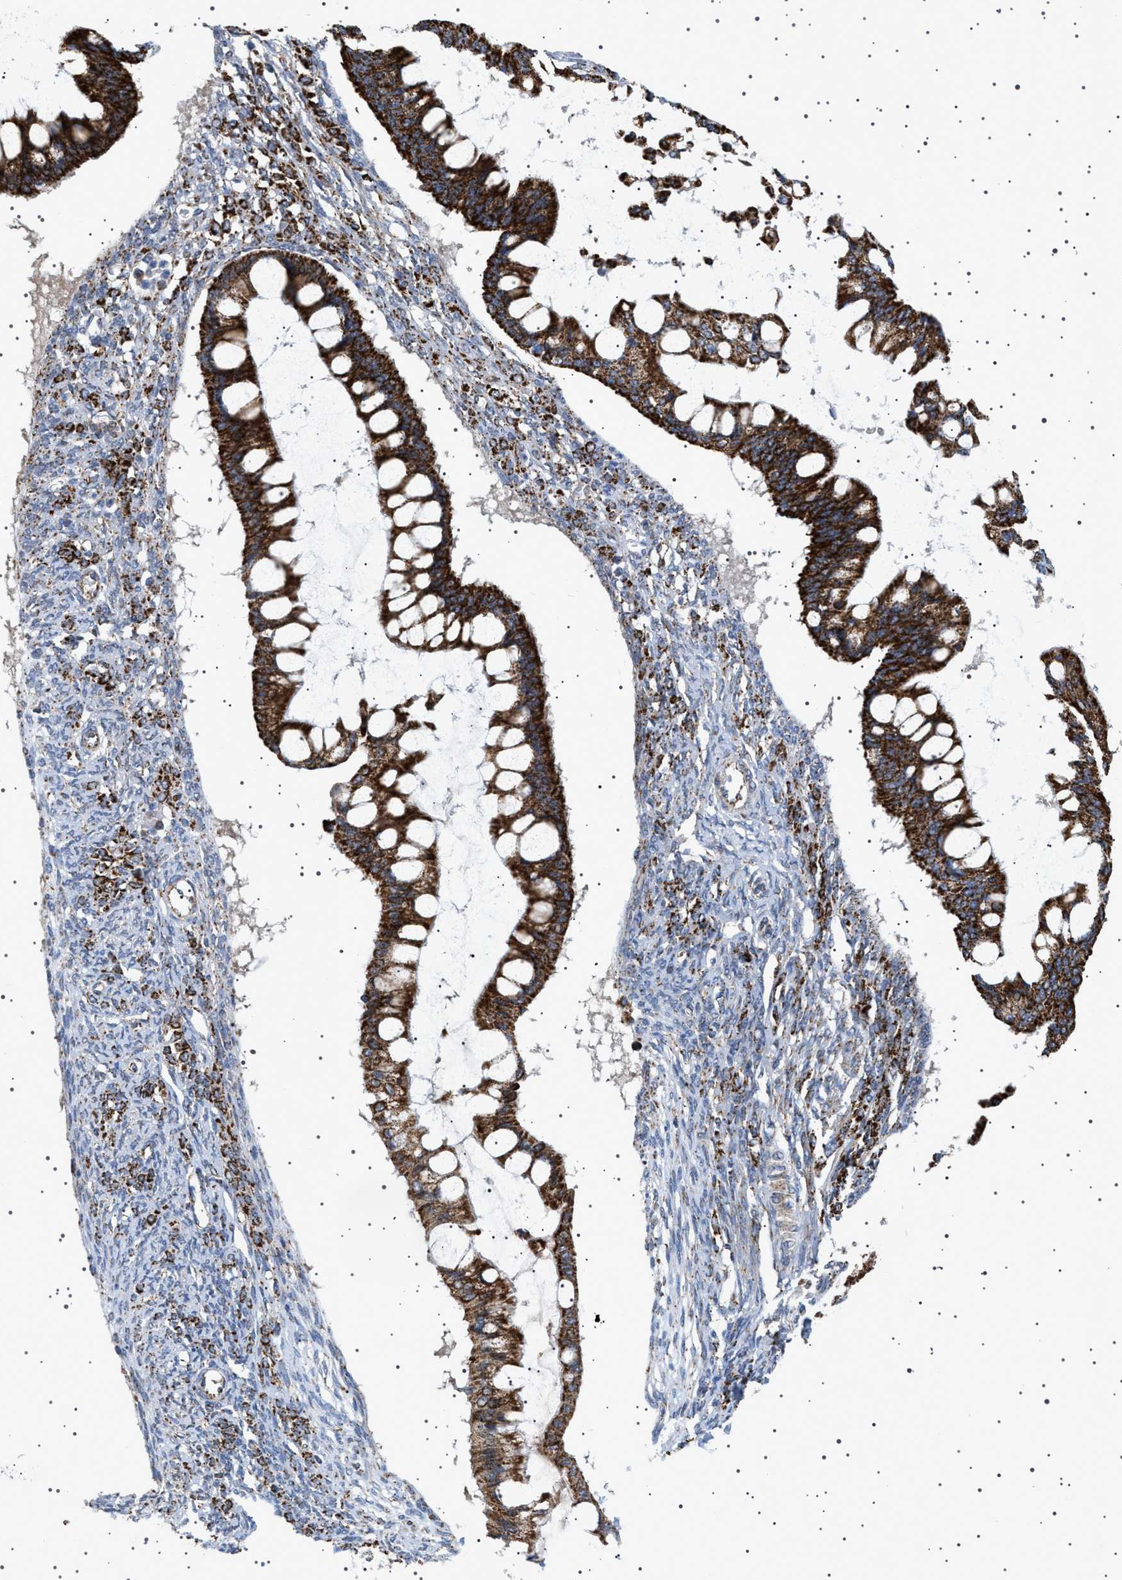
{"staining": {"intensity": "strong", "quantity": ">75%", "location": "cytoplasmic/membranous"}, "tissue": "ovarian cancer", "cell_type": "Tumor cells", "image_type": "cancer", "snomed": [{"axis": "morphology", "description": "Cystadenocarcinoma, mucinous, NOS"}, {"axis": "topography", "description": "Ovary"}], "caption": "Ovarian mucinous cystadenocarcinoma tissue shows strong cytoplasmic/membranous staining in approximately >75% of tumor cells, visualized by immunohistochemistry.", "gene": "UBXN8", "patient": {"sex": "female", "age": 73}}